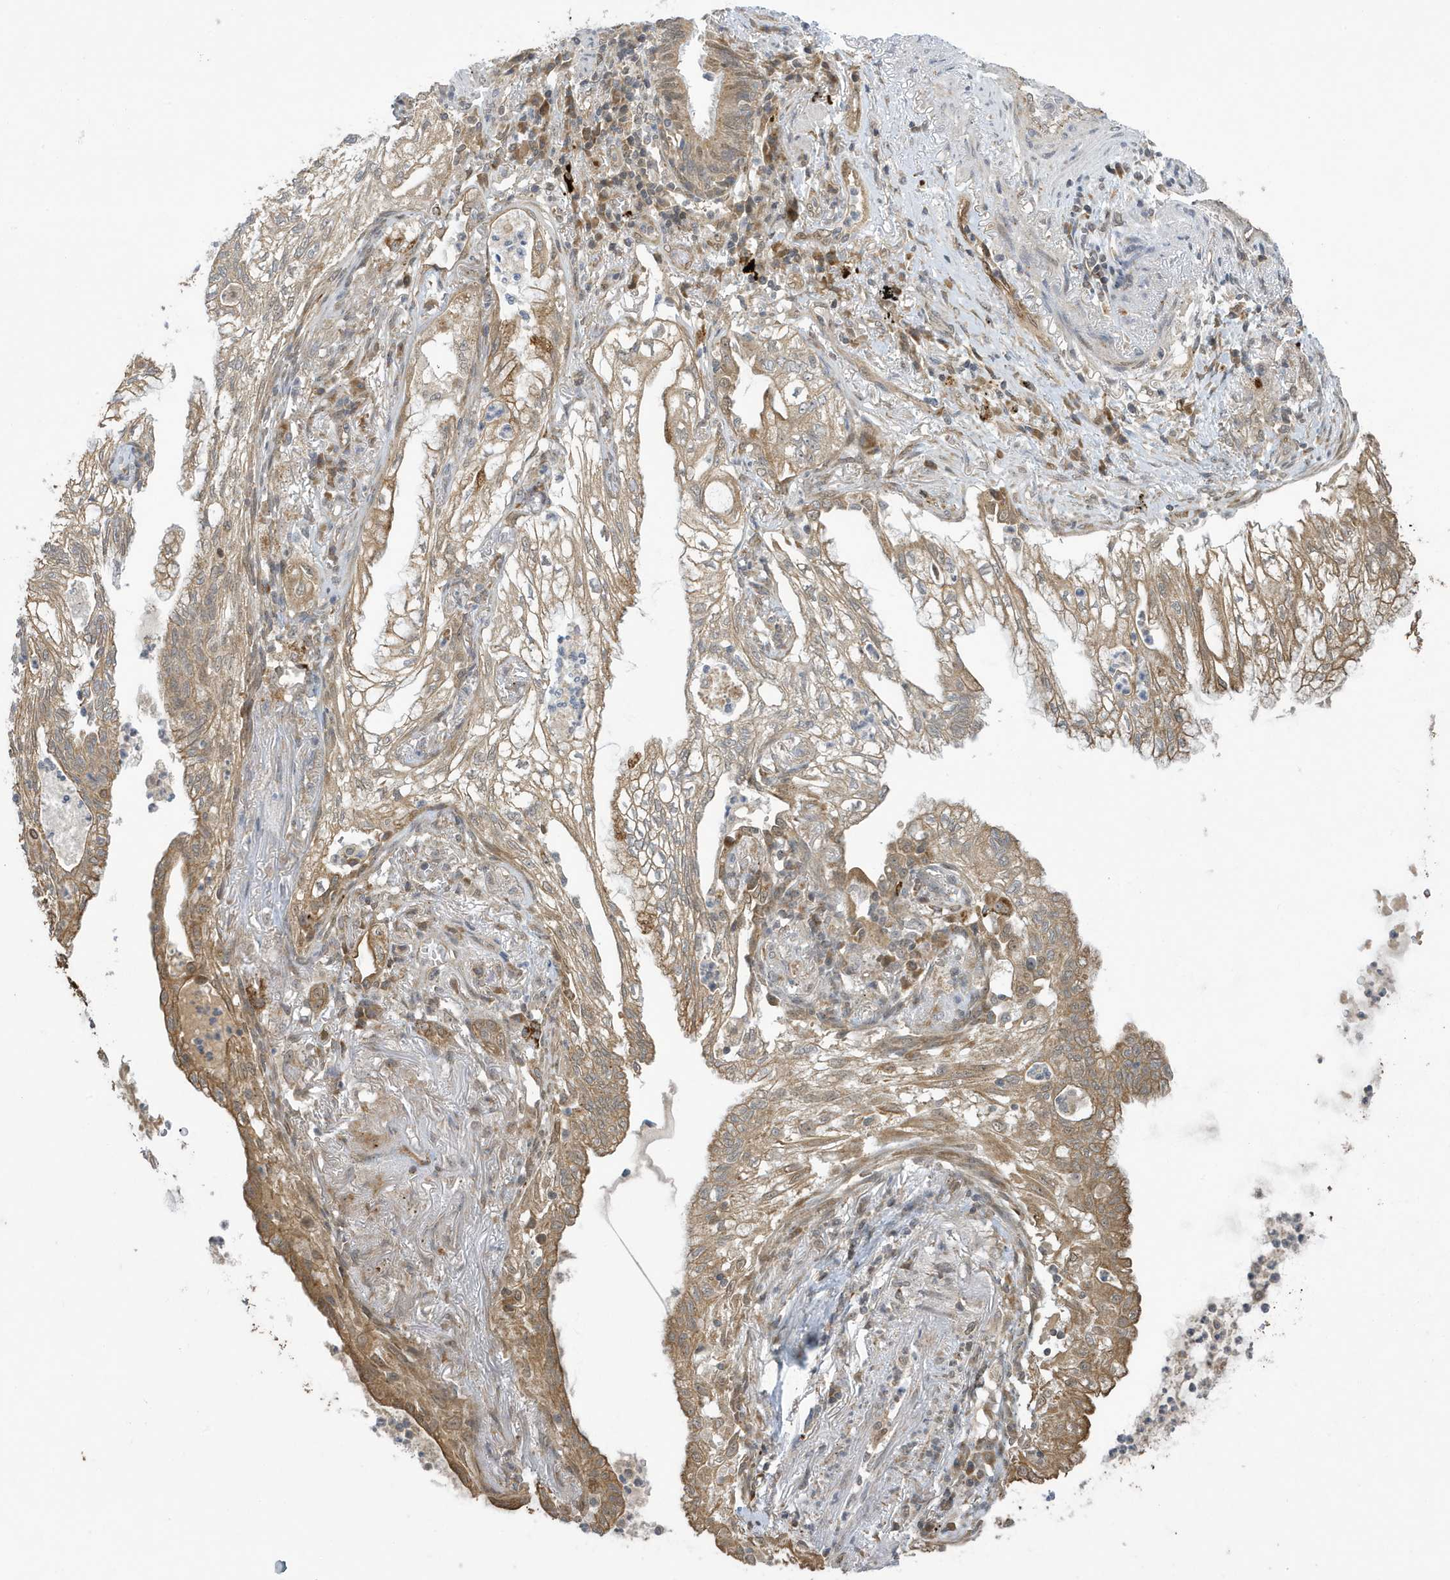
{"staining": {"intensity": "moderate", "quantity": ">75%", "location": "cytoplasmic/membranous"}, "tissue": "lung cancer", "cell_type": "Tumor cells", "image_type": "cancer", "snomed": [{"axis": "morphology", "description": "Adenocarcinoma, NOS"}, {"axis": "topography", "description": "Lung"}], "caption": "Lung cancer stained for a protein (brown) reveals moderate cytoplasmic/membranous positive staining in about >75% of tumor cells.", "gene": "NCOA7", "patient": {"sex": "female", "age": 70}}